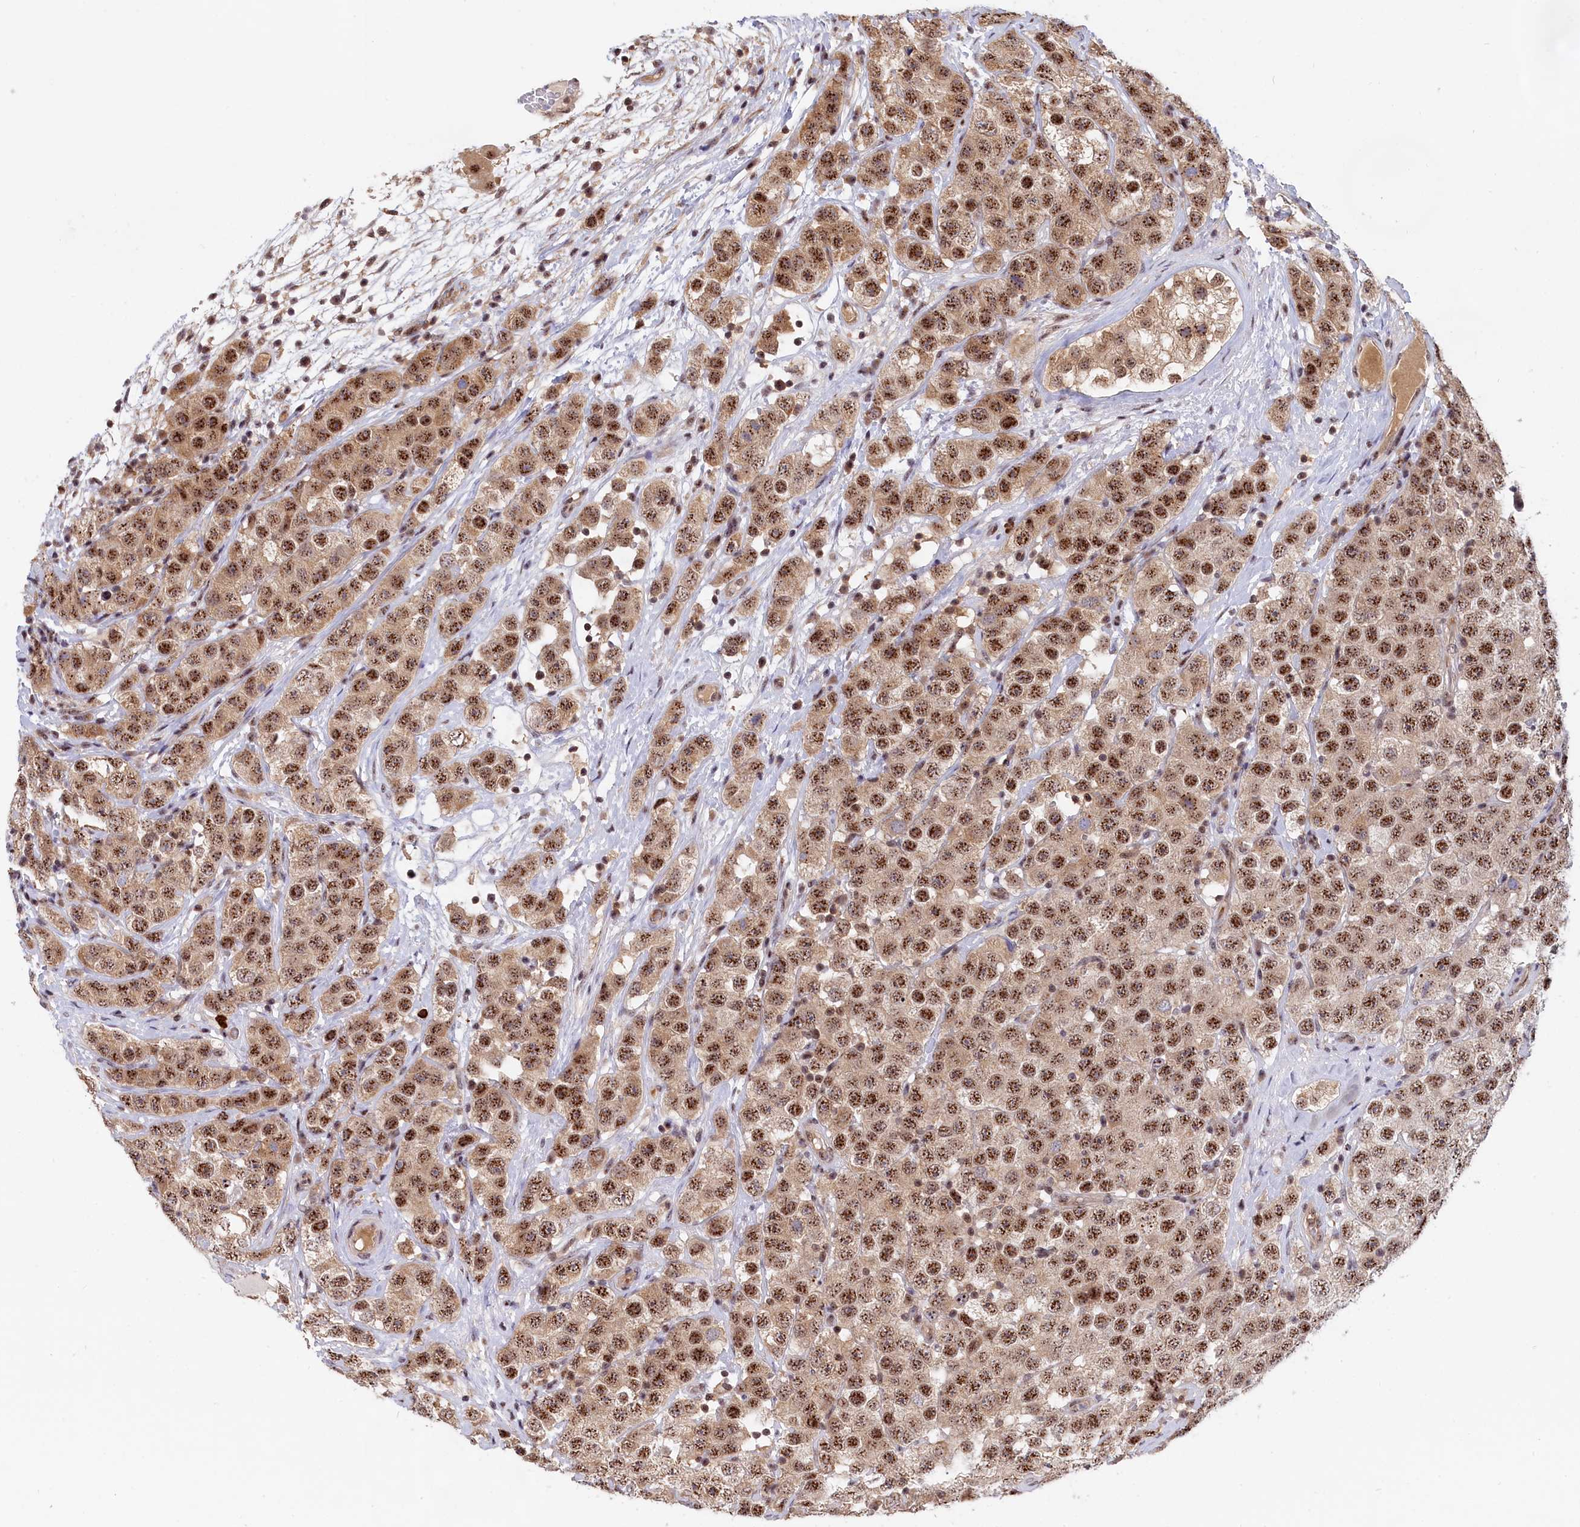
{"staining": {"intensity": "moderate", "quantity": ">75%", "location": "nuclear"}, "tissue": "testis cancer", "cell_type": "Tumor cells", "image_type": "cancer", "snomed": [{"axis": "morphology", "description": "Seminoma, NOS"}, {"axis": "topography", "description": "Testis"}], "caption": "Seminoma (testis) stained with a brown dye exhibits moderate nuclear positive positivity in about >75% of tumor cells.", "gene": "TAB1", "patient": {"sex": "male", "age": 28}}